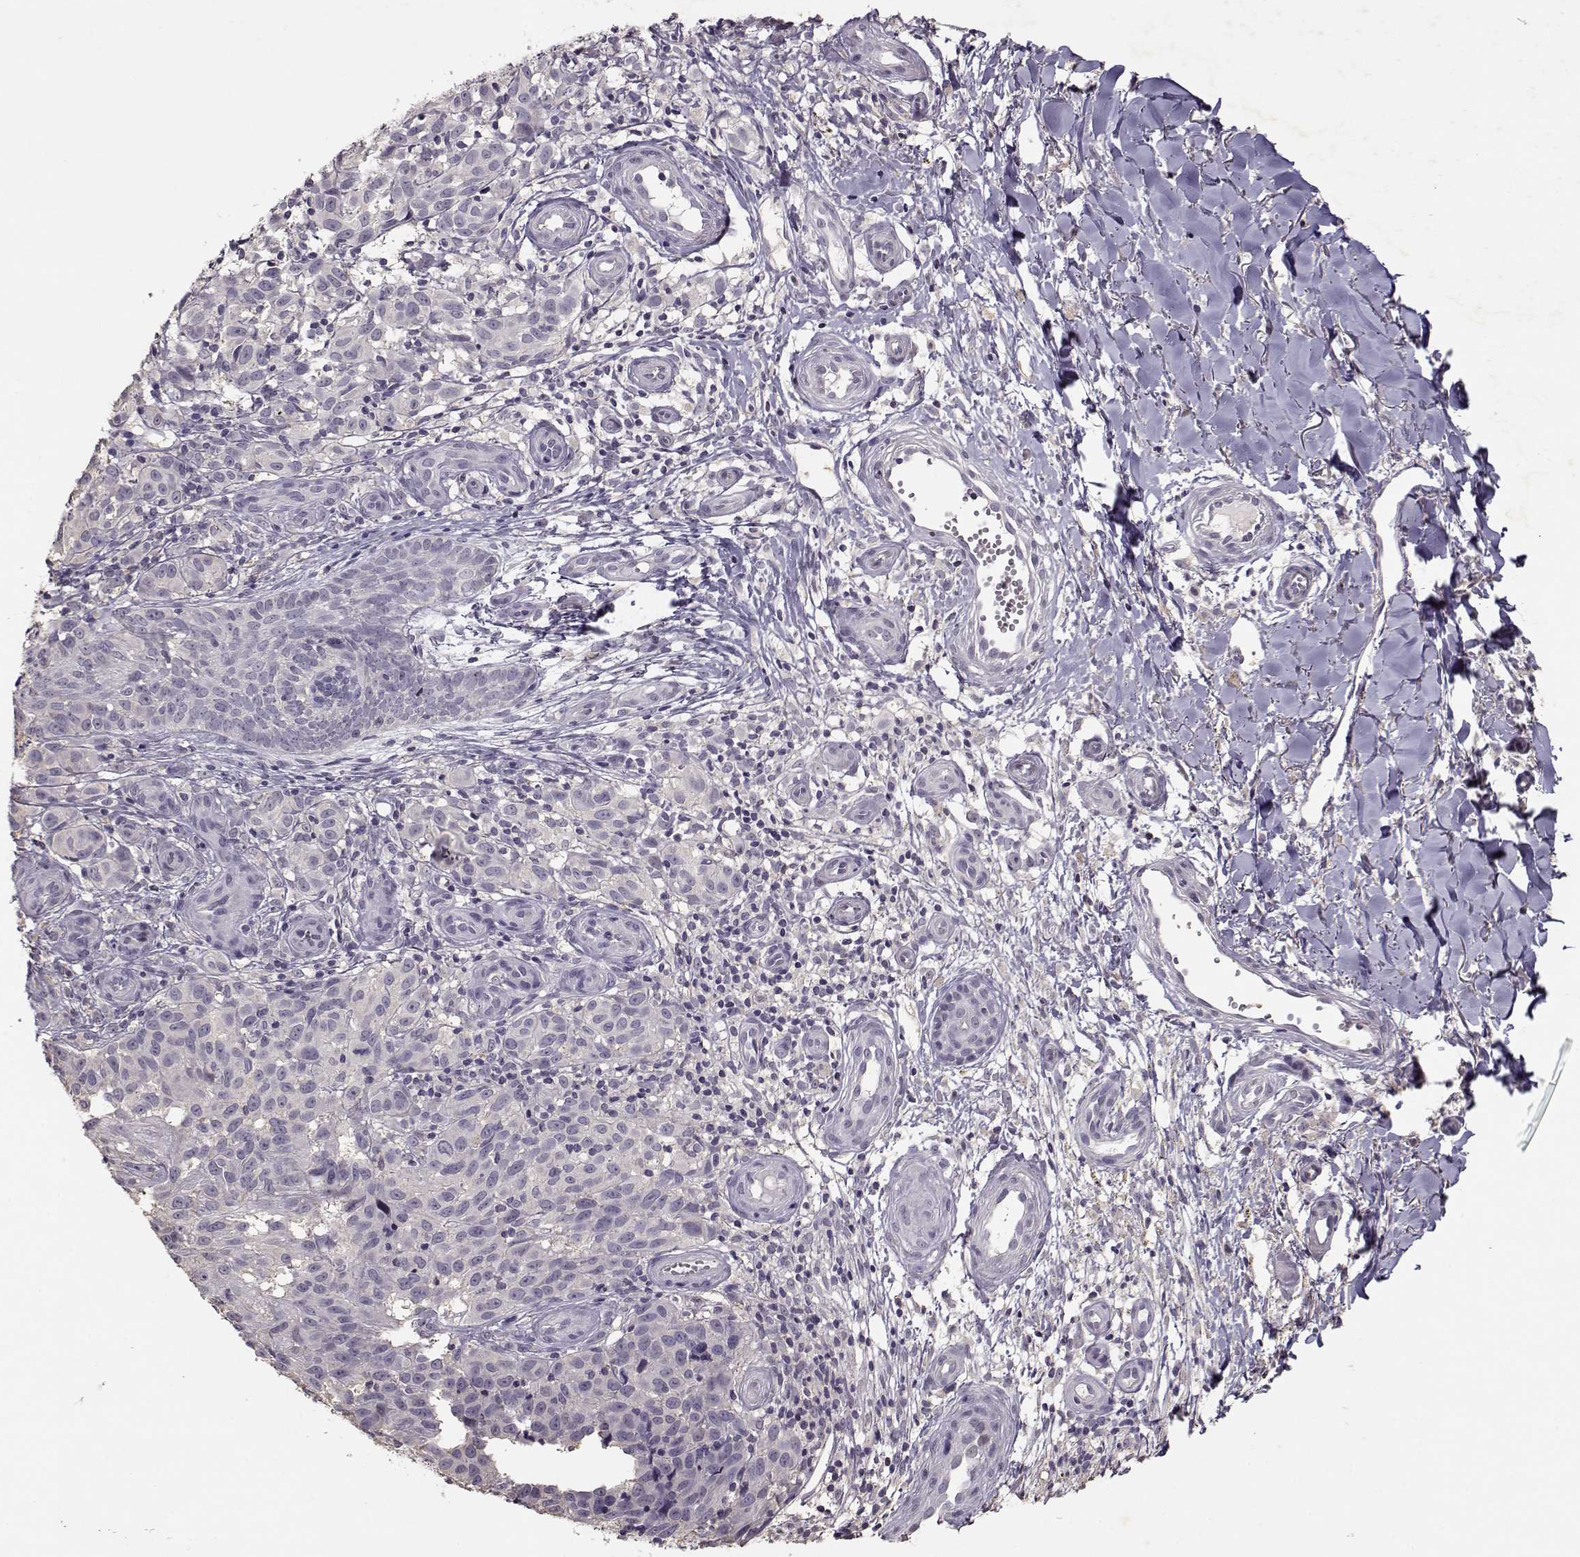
{"staining": {"intensity": "negative", "quantity": "none", "location": "none"}, "tissue": "melanoma", "cell_type": "Tumor cells", "image_type": "cancer", "snomed": [{"axis": "morphology", "description": "Malignant melanoma, NOS"}, {"axis": "topography", "description": "Skin"}], "caption": "This image is of melanoma stained with IHC to label a protein in brown with the nuclei are counter-stained blue. There is no positivity in tumor cells. (Stains: DAB IHC with hematoxylin counter stain, Microscopy: brightfield microscopy at high magnification).", "gene": "UROC1", "patient": {"sex": "female", "age": 53}}